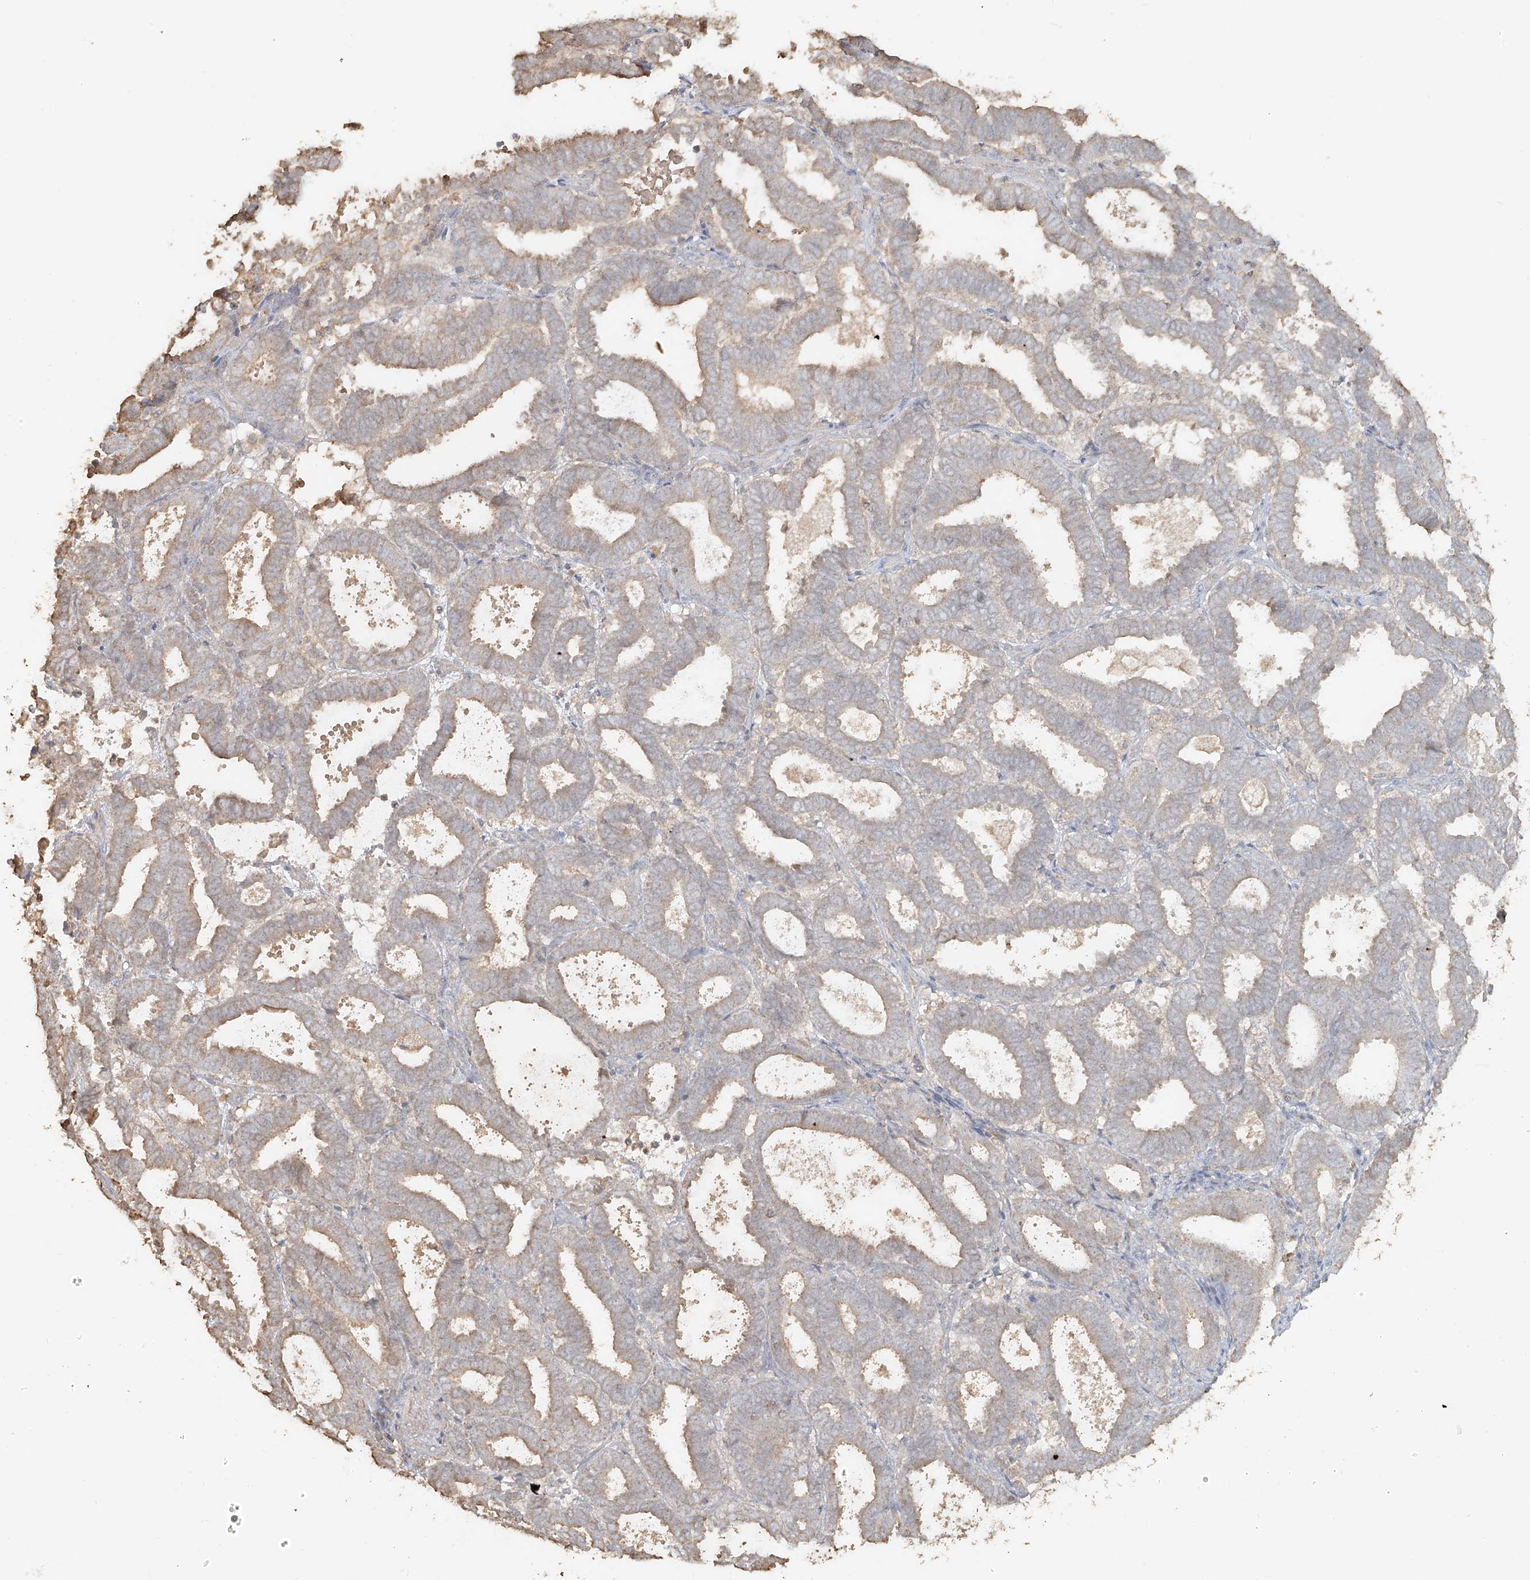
{"staining": {"intensity": "negative", "quantity": "none", "location": "none"}, "tissue": "endometrial cancer", "cell_type": "Tumor cells", "image_type": "cancer", "snomed": [{"axis": "morphology", "description": "Adenocarcinoma, NOS"}, {"axis": "topography", "description": "Uterus"}], "caption": "IHC of endometrial cancer exhibits no staining in tumor cells.", "gene": "NPHS1", "patient": {"sex": "female", "age": 83}}